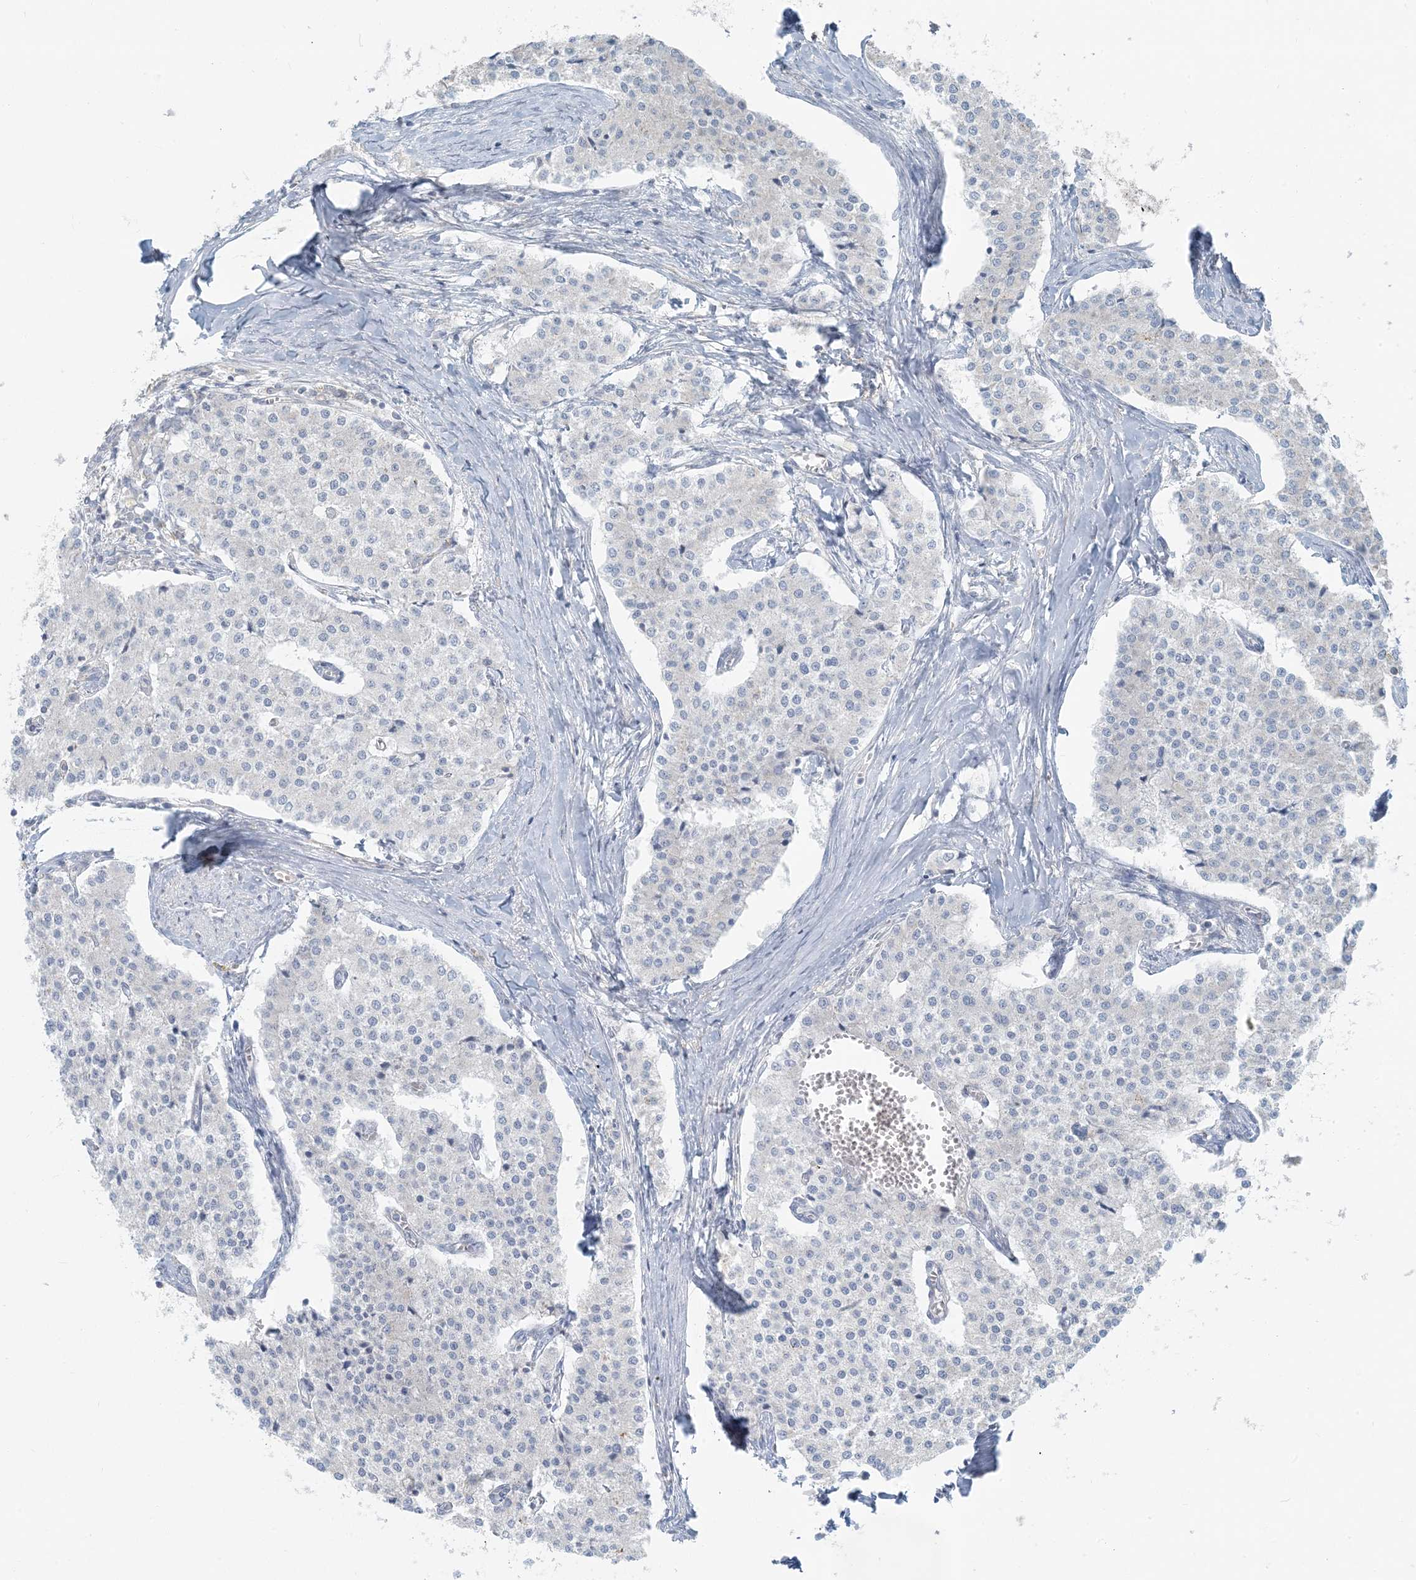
{"staining": {"intensity": "negative", "quantity": "none", "location": "none"}, "tissue": "carcinoid", "cell_type": "Tumor cells", "image_type": "cancer", "snomed": [{"axis": "morphology", "description": "Carcinoid, malignant, NOS"}, {"axis": "topography", "description": "Colon"}], "caption": "Carcinoid stained for a protein using immunohistochemistry (IHC) displays no positivity tumor cells.", "gene": "HACL1", "patient": {"sex": "female", "age": 52}}